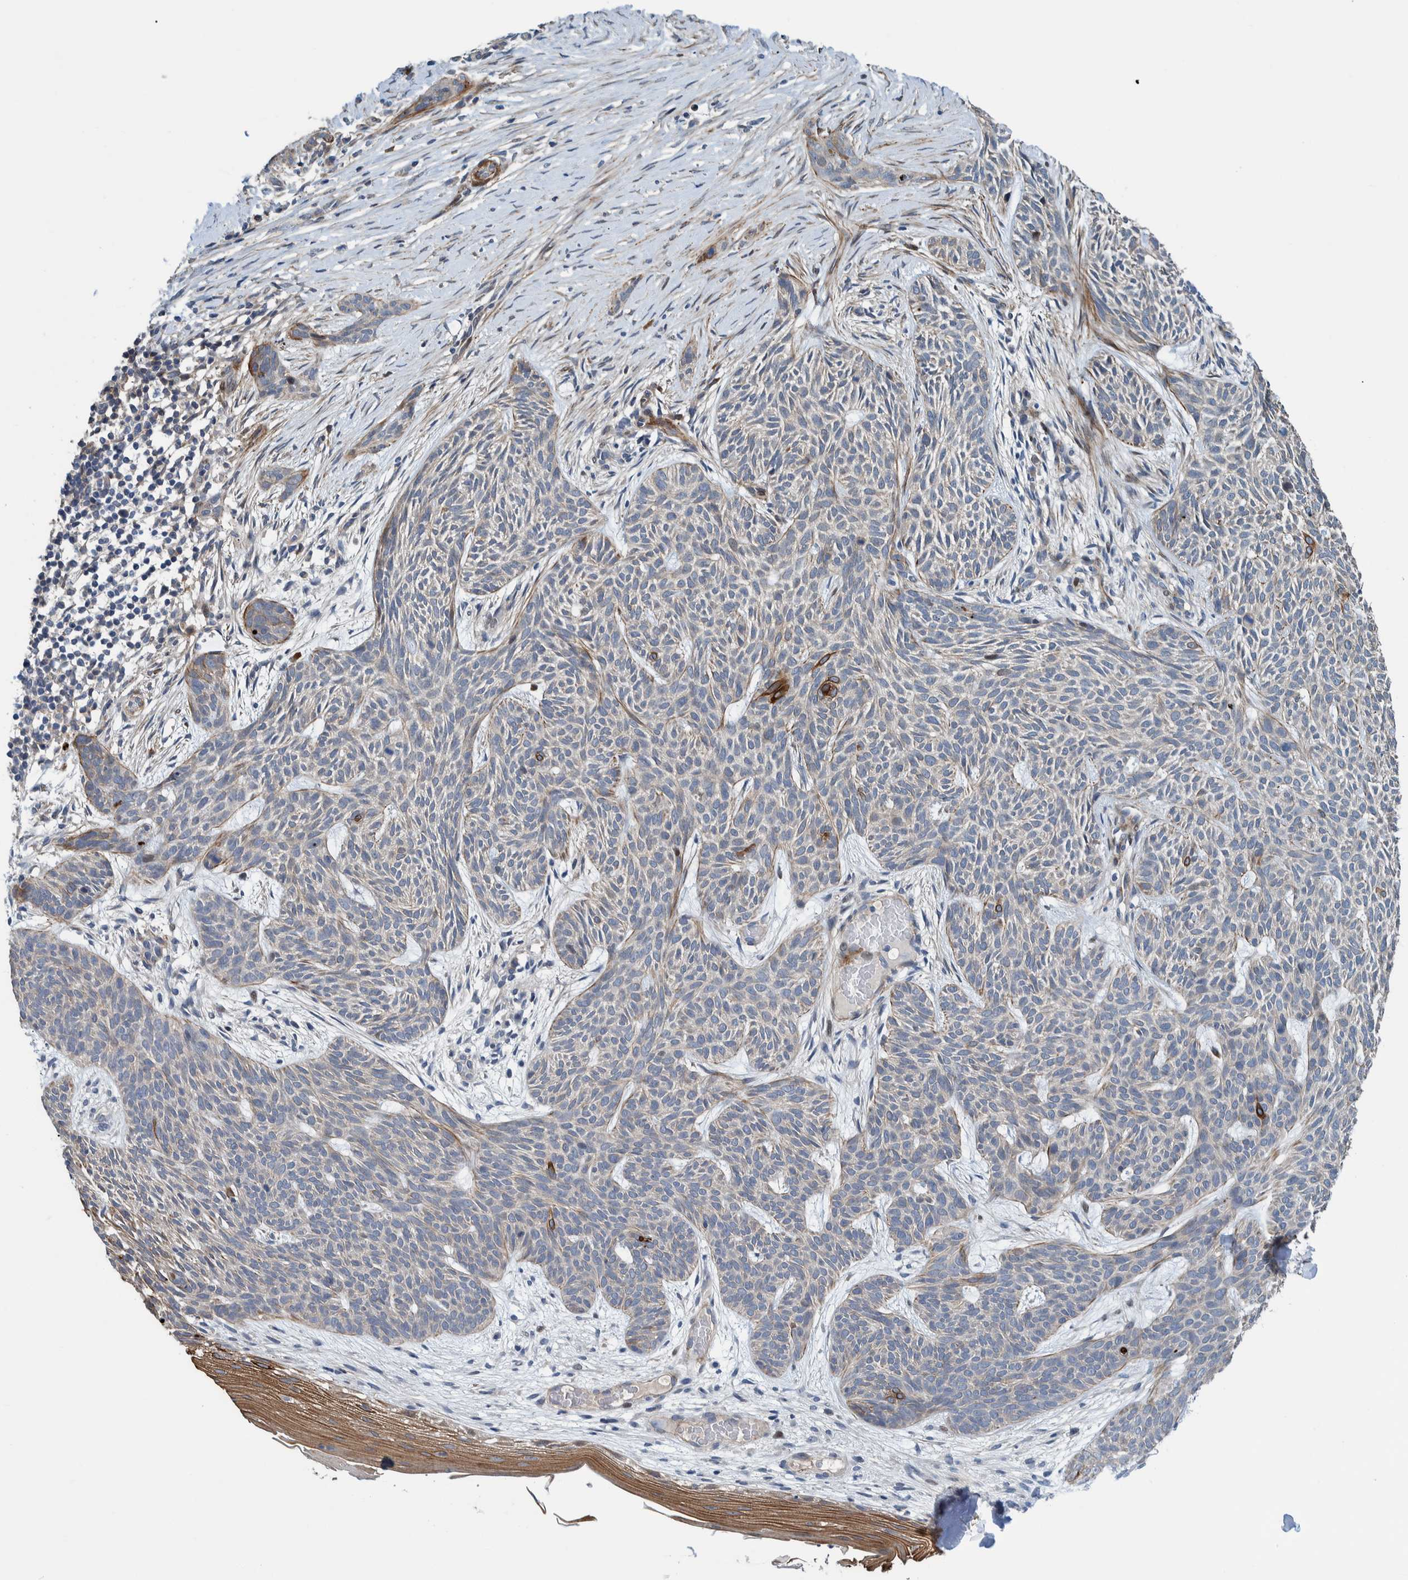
{"staining": {"intensity": "negative", "quantity": "none", "location": "none"}, "tissue": "skin cancer", "cell_type": "Tumor cells", "image_type": "cancer", "snomed": [{"axis": "morphology", "description": "Basal cell carcinoma"}, {"axis": "topography", "description": "Skin"}], "caption": "High power microscopy histopathology image of an immunohistochemistry micrograph of skin cancer (basal cell carcinoma), revealing no significant expression in tumor cells.", "gene": "MKS1", "patient": {"sex": "female", "age": 59}}